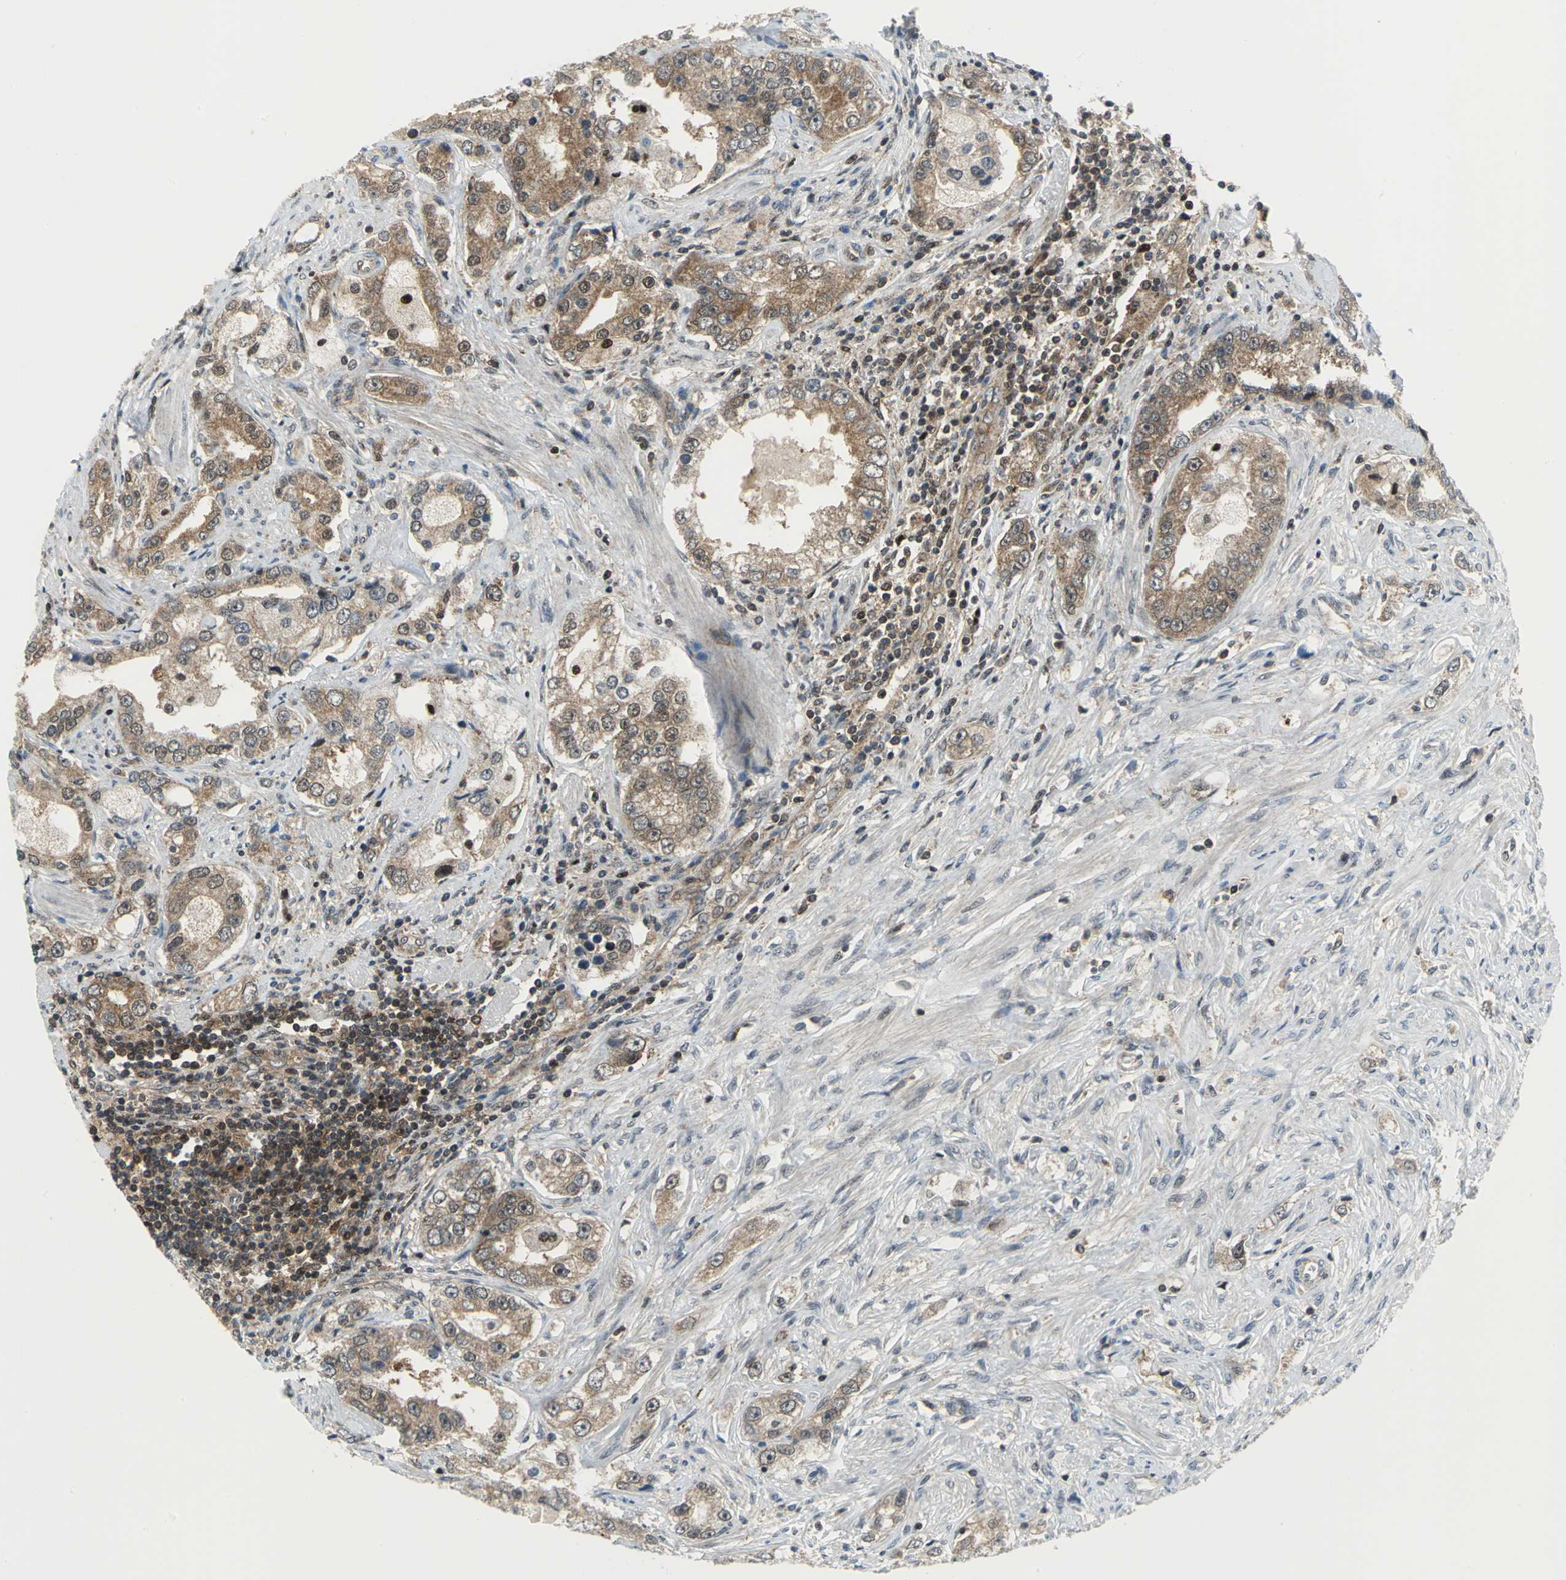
{"staining": {"intensity": "moderate", "quantity": ">75%", "location": "cytoplasmic/membranous"}, "tissue": "prostate cancer", "cell_type": "Tumor cells", "image_type": "cancer", "snomed": [{"axis": "morphology", "description": "Adenocarcinoma, High grade"}, {"axis": "topography", "description": "Prostate"}], "caption": "Human prostate cancer (high-grade adenocarcinoma) stained for a protein (brown) shows moderate cytoplasmic/membranous positive positivity in approximately >75% of tumor cells.", "gene": "PSMA4", "patient": {"sex": "male", "age": 63}}